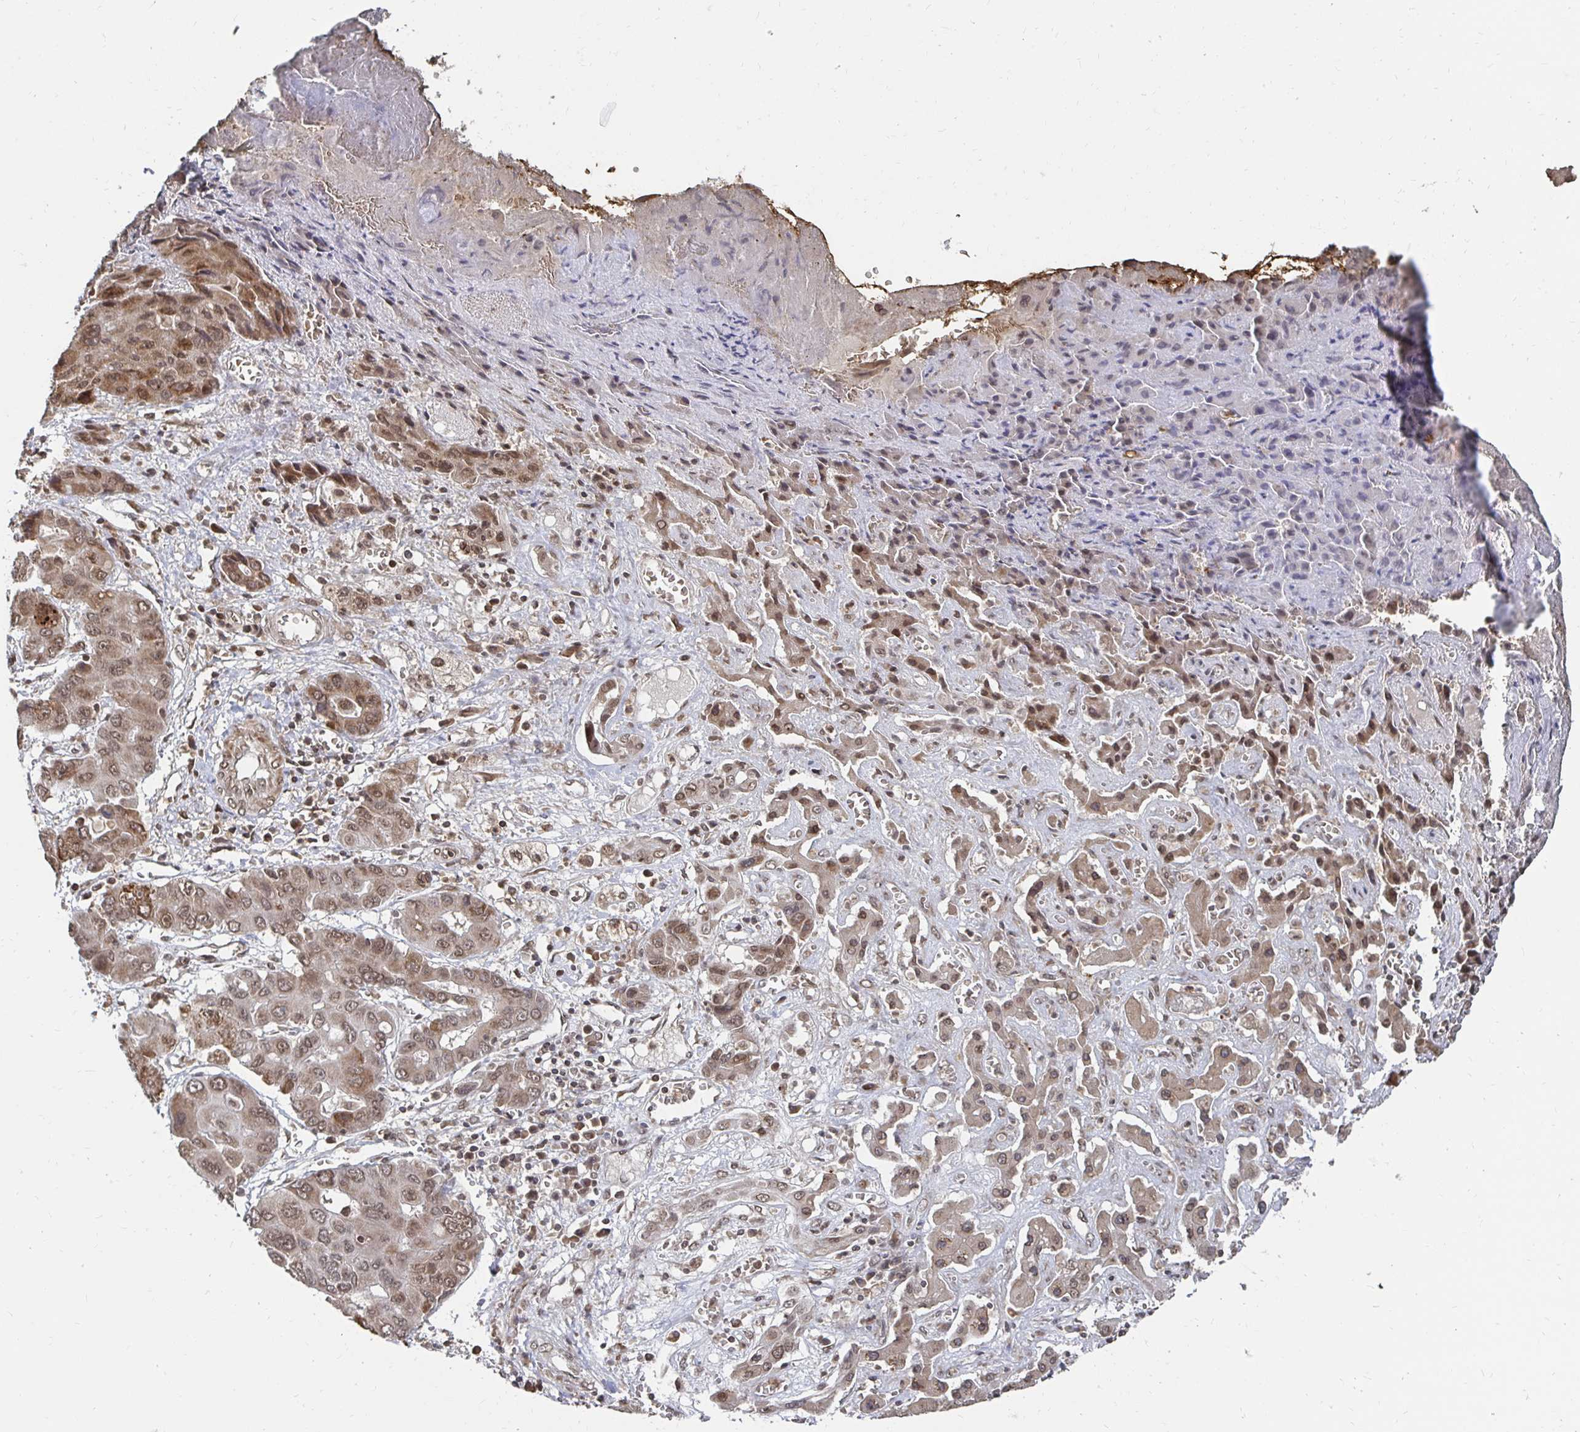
{"staining": {"intensity": "moderate", "quantity": "25%-75%", "location": "cytoplasmic/membranous,nuclear"}, "tissue": "liver cancer", "cell_type": "Tumor cells", "image_type": "cancer", "snomed": [{"axis": "morphology", "description": "Cholangiocarcinoma"}, {"axis": "topography", "description": "Liver"}], "caption": "About 25%-75% of tumor cells in human liver cholangiocarcinoma display moderate cytoplasmic/membranous and nuclear protein expression as visualized by brown immunohistochemical staining.", "gene": "GTF3C6", "patient": {"sex": "male", "age": 67}}